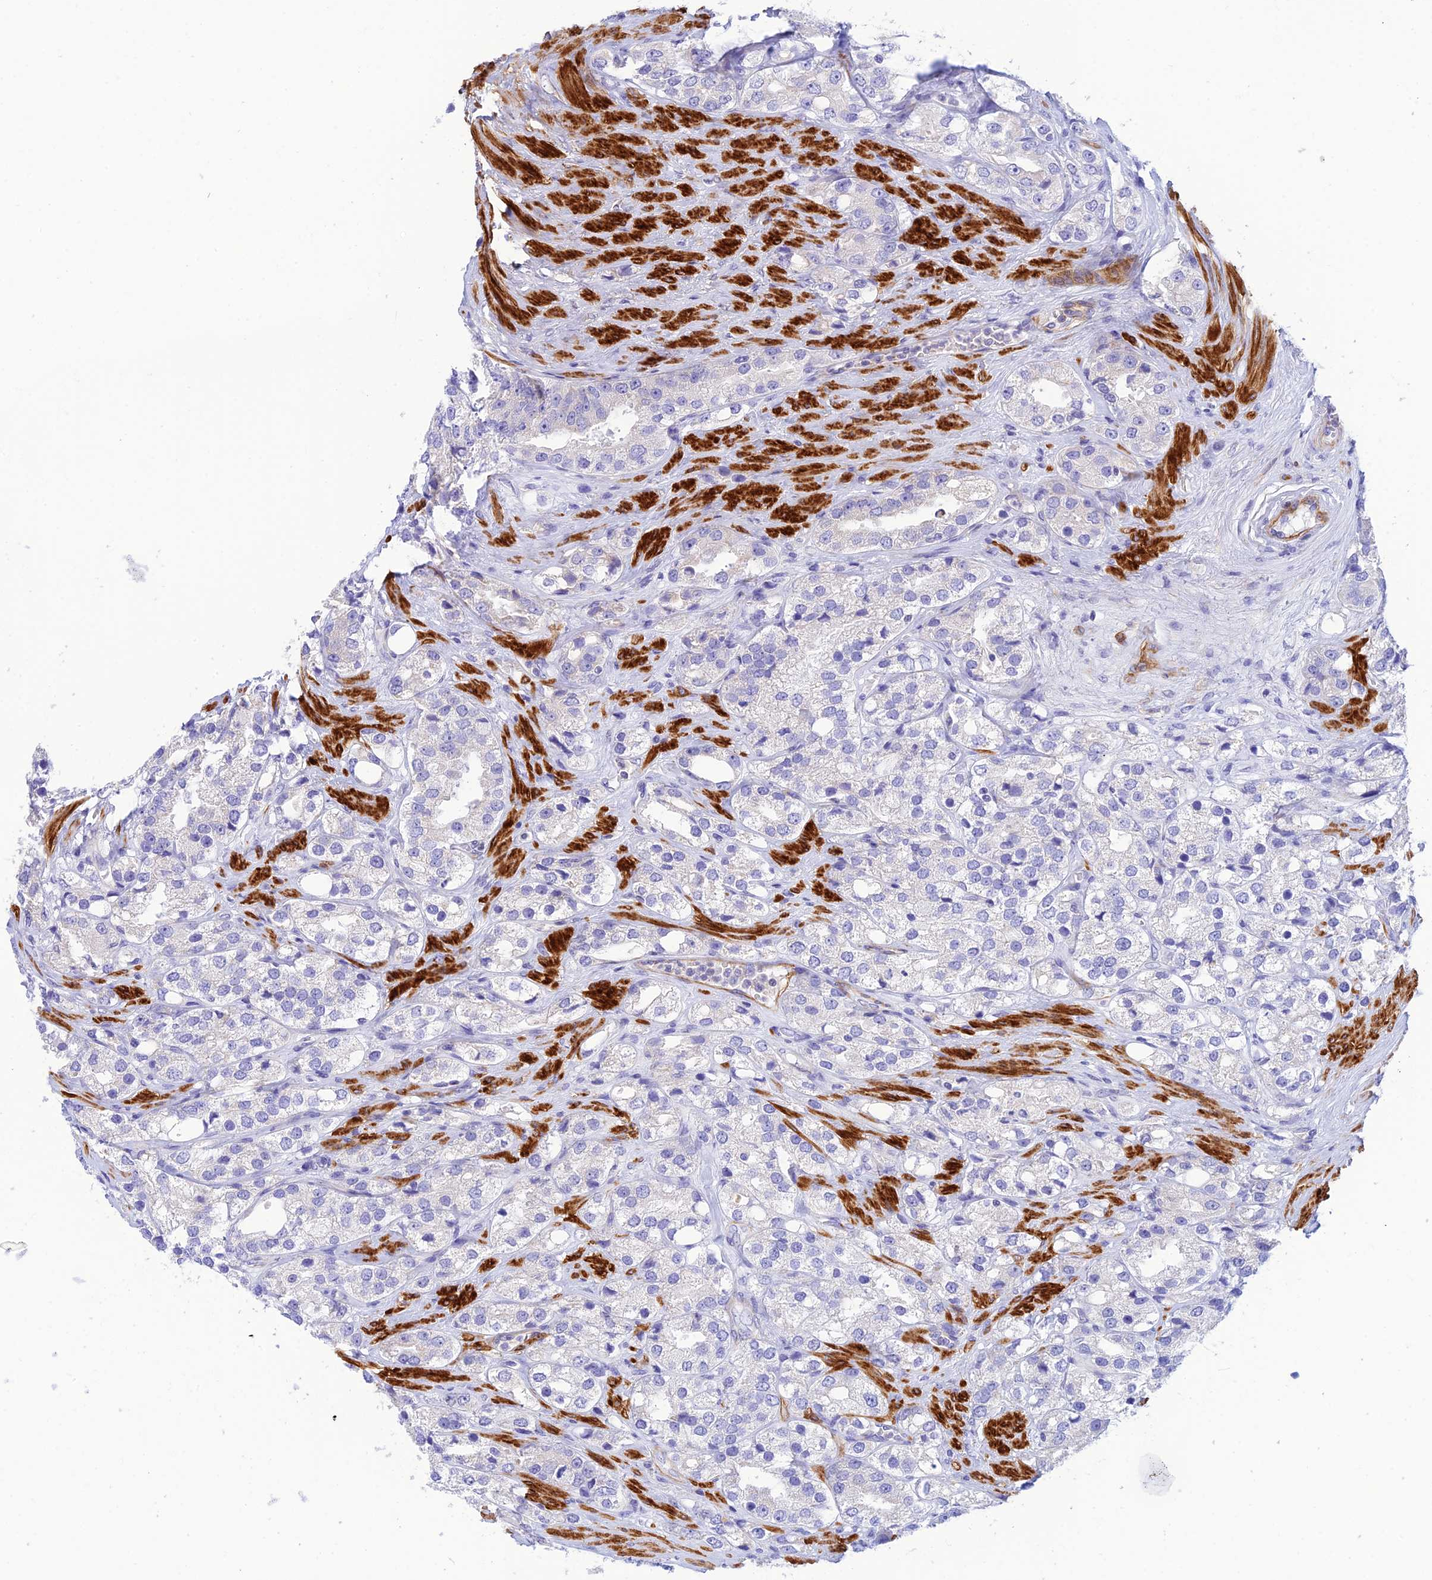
{"staining": {"intensity": "negative", "quantity": "none", "location": "none"}, "tissue": "prostate cancer", "cell_type": "Tumor cells", "image_type": "cancer", "snomed": [{"axis": "morphology", "description": "Adenocarcinoma, NOS"}, {"axis": "topography", "description": "Prostate"}], "caption": "High power microscopy micrograph of an immunohistochemistry photomicrograph of prostate cancer (adenocarcinoma), revealing no significant staining in tumor cells.", "gene": "ZDHHC16", "patient": {"sex": "male", "age": 79}}